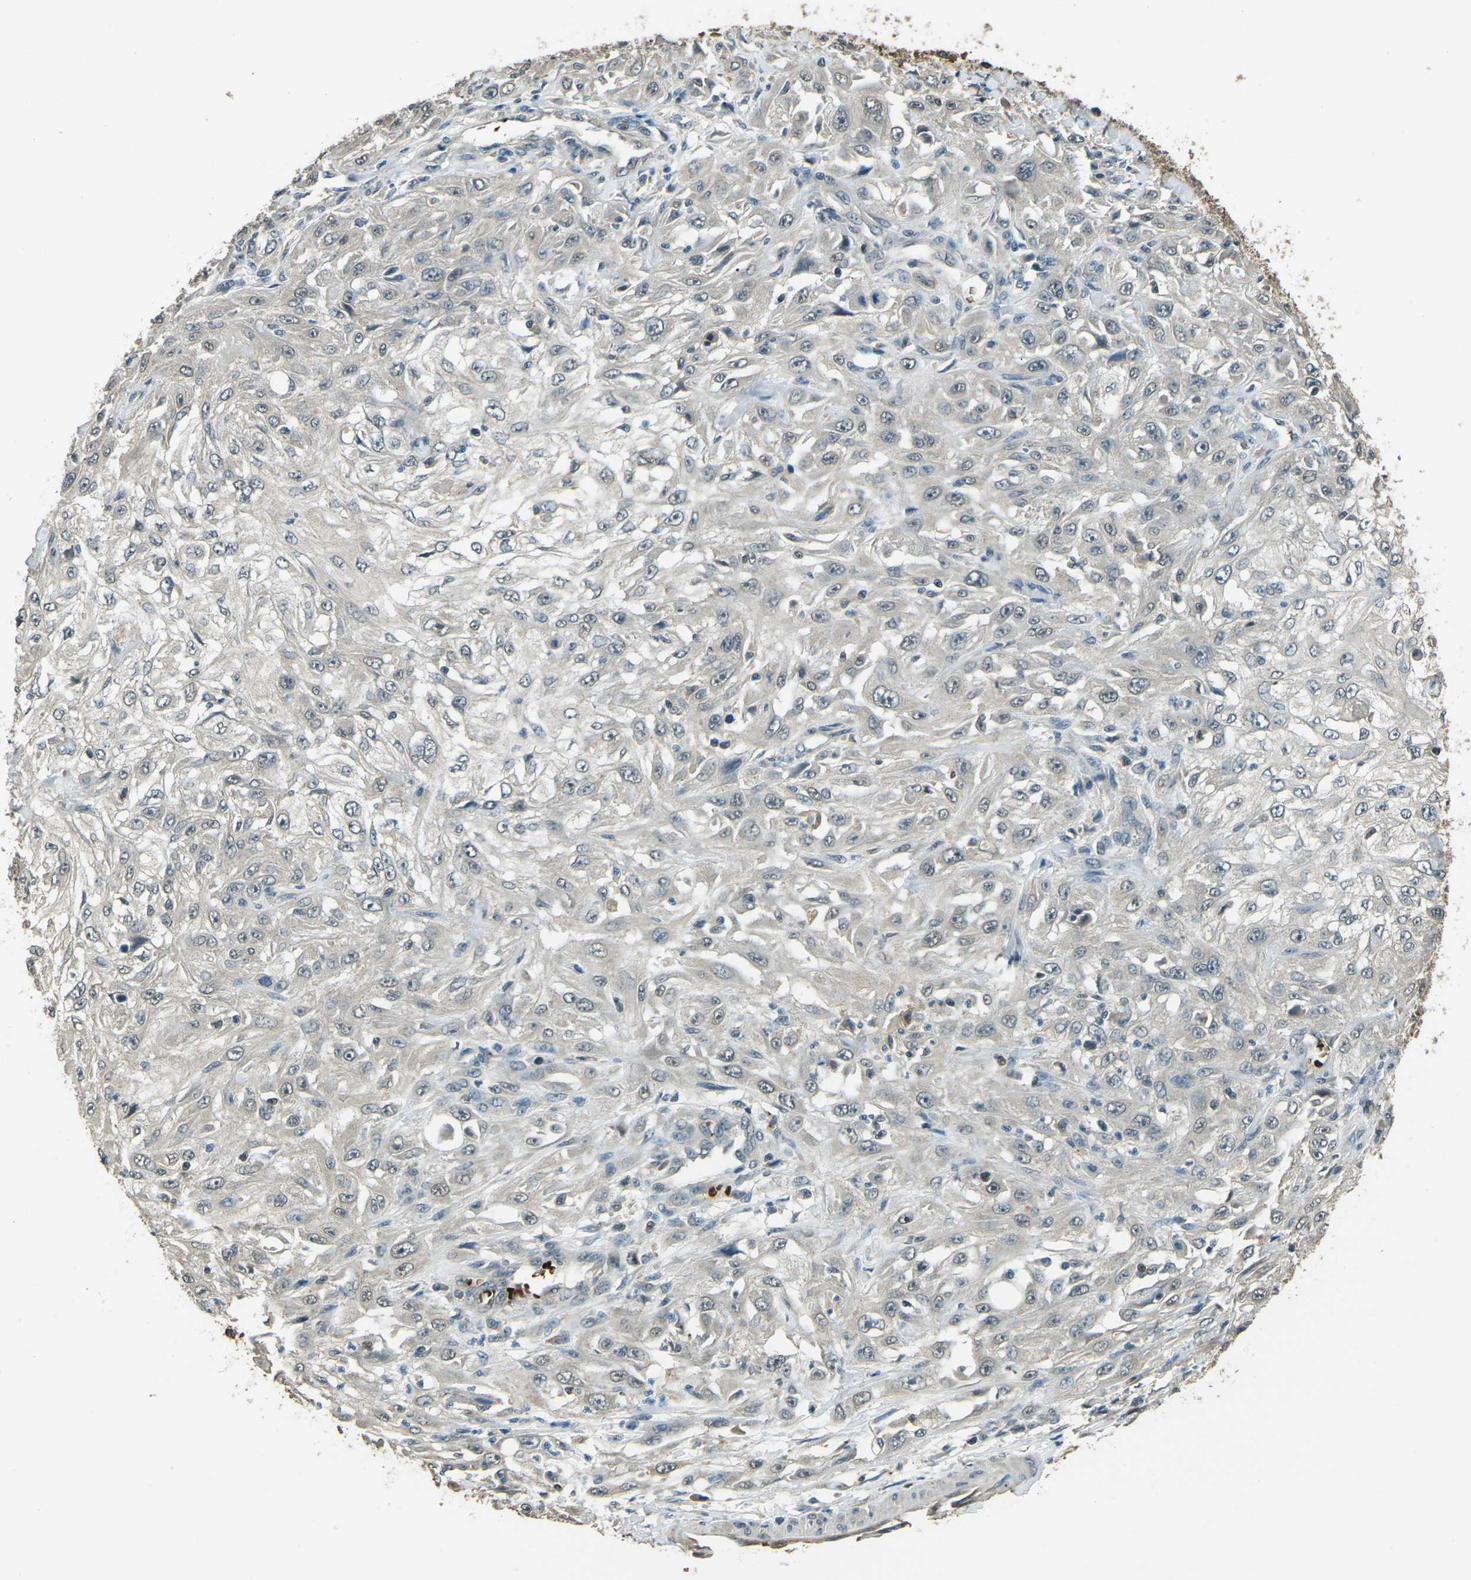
{"staining": {"intensity": "negative", "quantity": "none", "location": "none"}, "tissue": "skin cancer", "cell_type": "Tumor cells", "image_type": "cancer", "snomed": [{"axis": "morphology", "description": "Squamous cell carcinoma, NOS"}, {"axis": "topography", "description": "Skin"}], "caption": "Photomicrograph shows no protein staining in tumor cells of skin cancer (squamous cell carcinoma) tissue.", "gene": "TOR1A", "patient": {"sex": "male", "age": 75}}